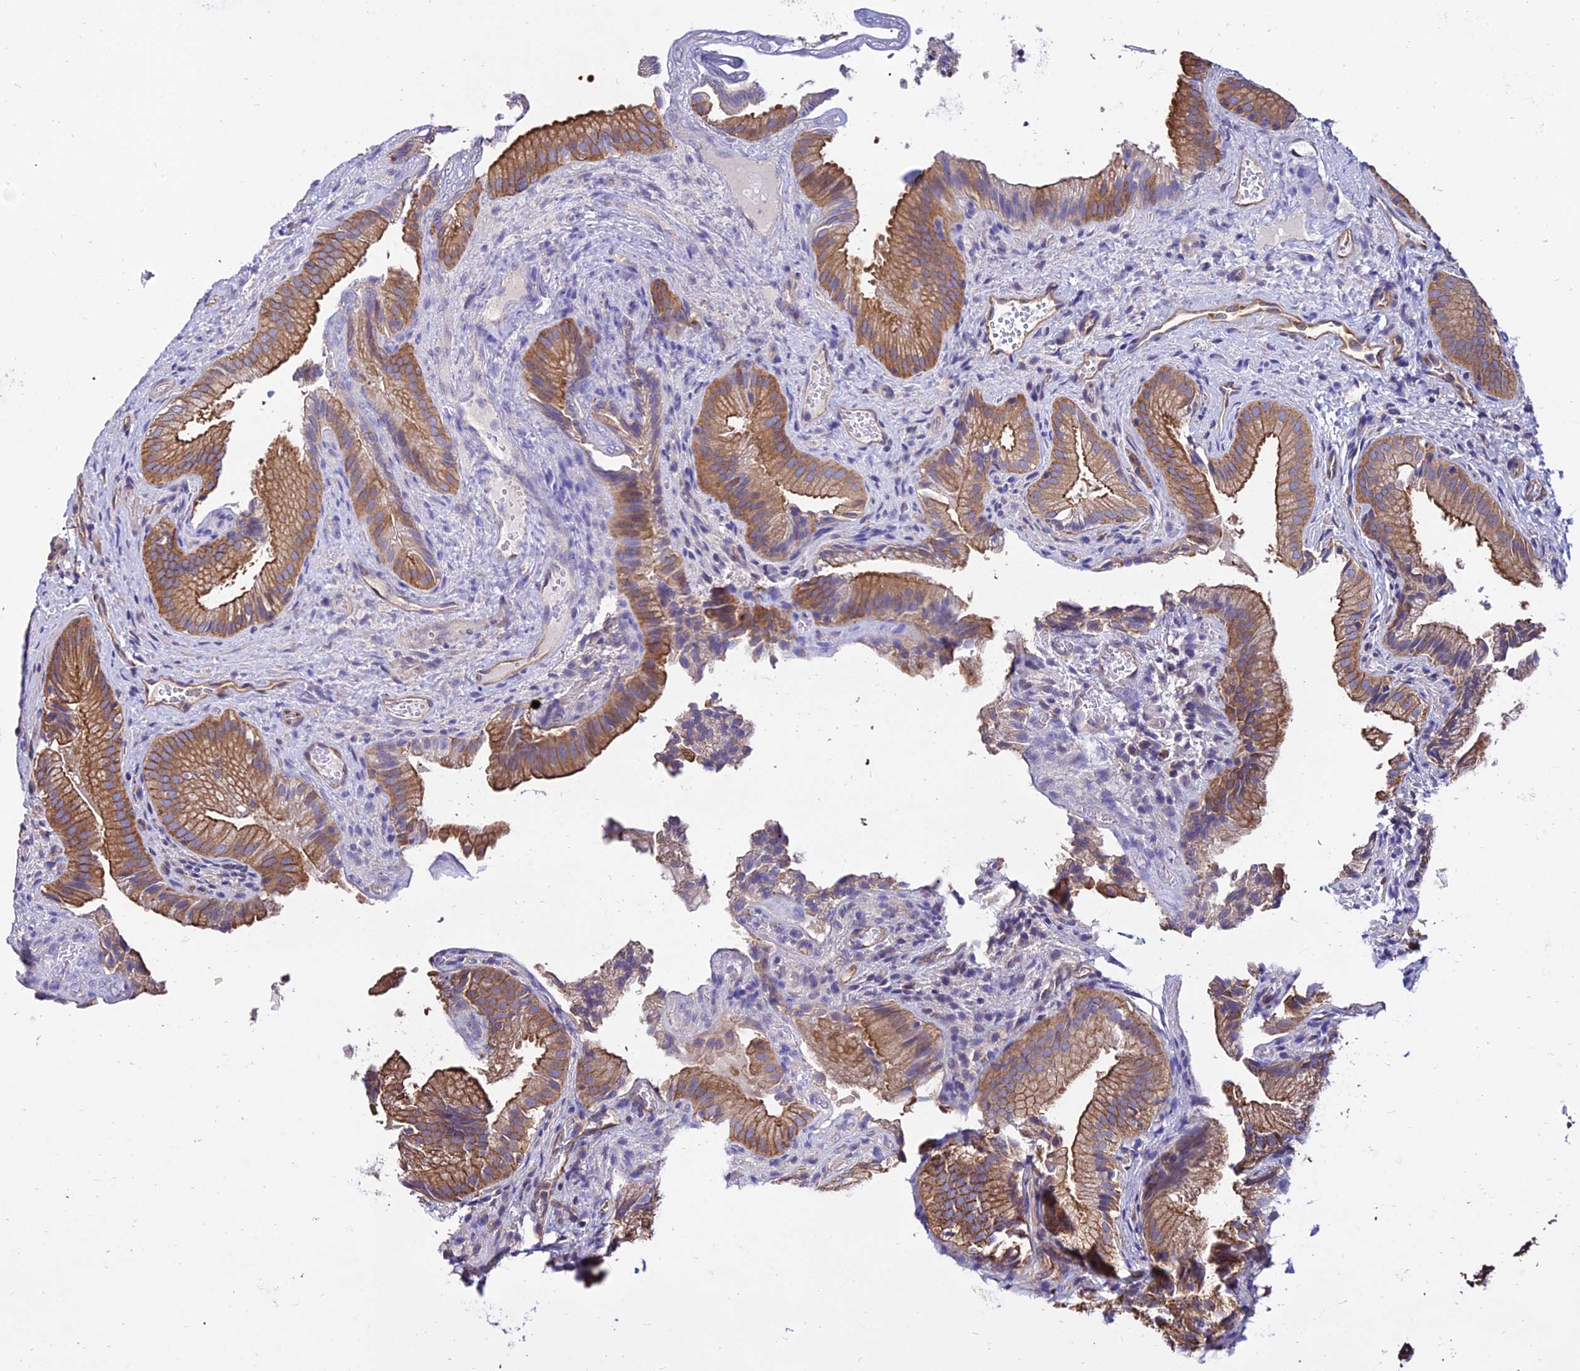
{"staining": {"intensity": "moderate", "quantity": ">75%", "location": "cytoplasmic/membranous"}, "tissue": "gallbladder", "cell_type": "Glandular cells", "image_type": "normal", "snomed": [{"axis": "morphology", "description": "Normal tissue, NOS"}, {"axis": "topography", "description": "Gallbladder"}], "caption": "Glandular cells exhibit moderate cytoplasmic/membranous positivity in approximately >75% of cells in unremarkable gallbladder. The staining was performed using DAB (3,3'-diaminobenzidine) to visualize the protein expression in brown, while the nuclei were stained in blue with hematoxylin (Magnification: 20x).", "gene": "CALM1", "patient": {"sex": "female", "age": 30}}